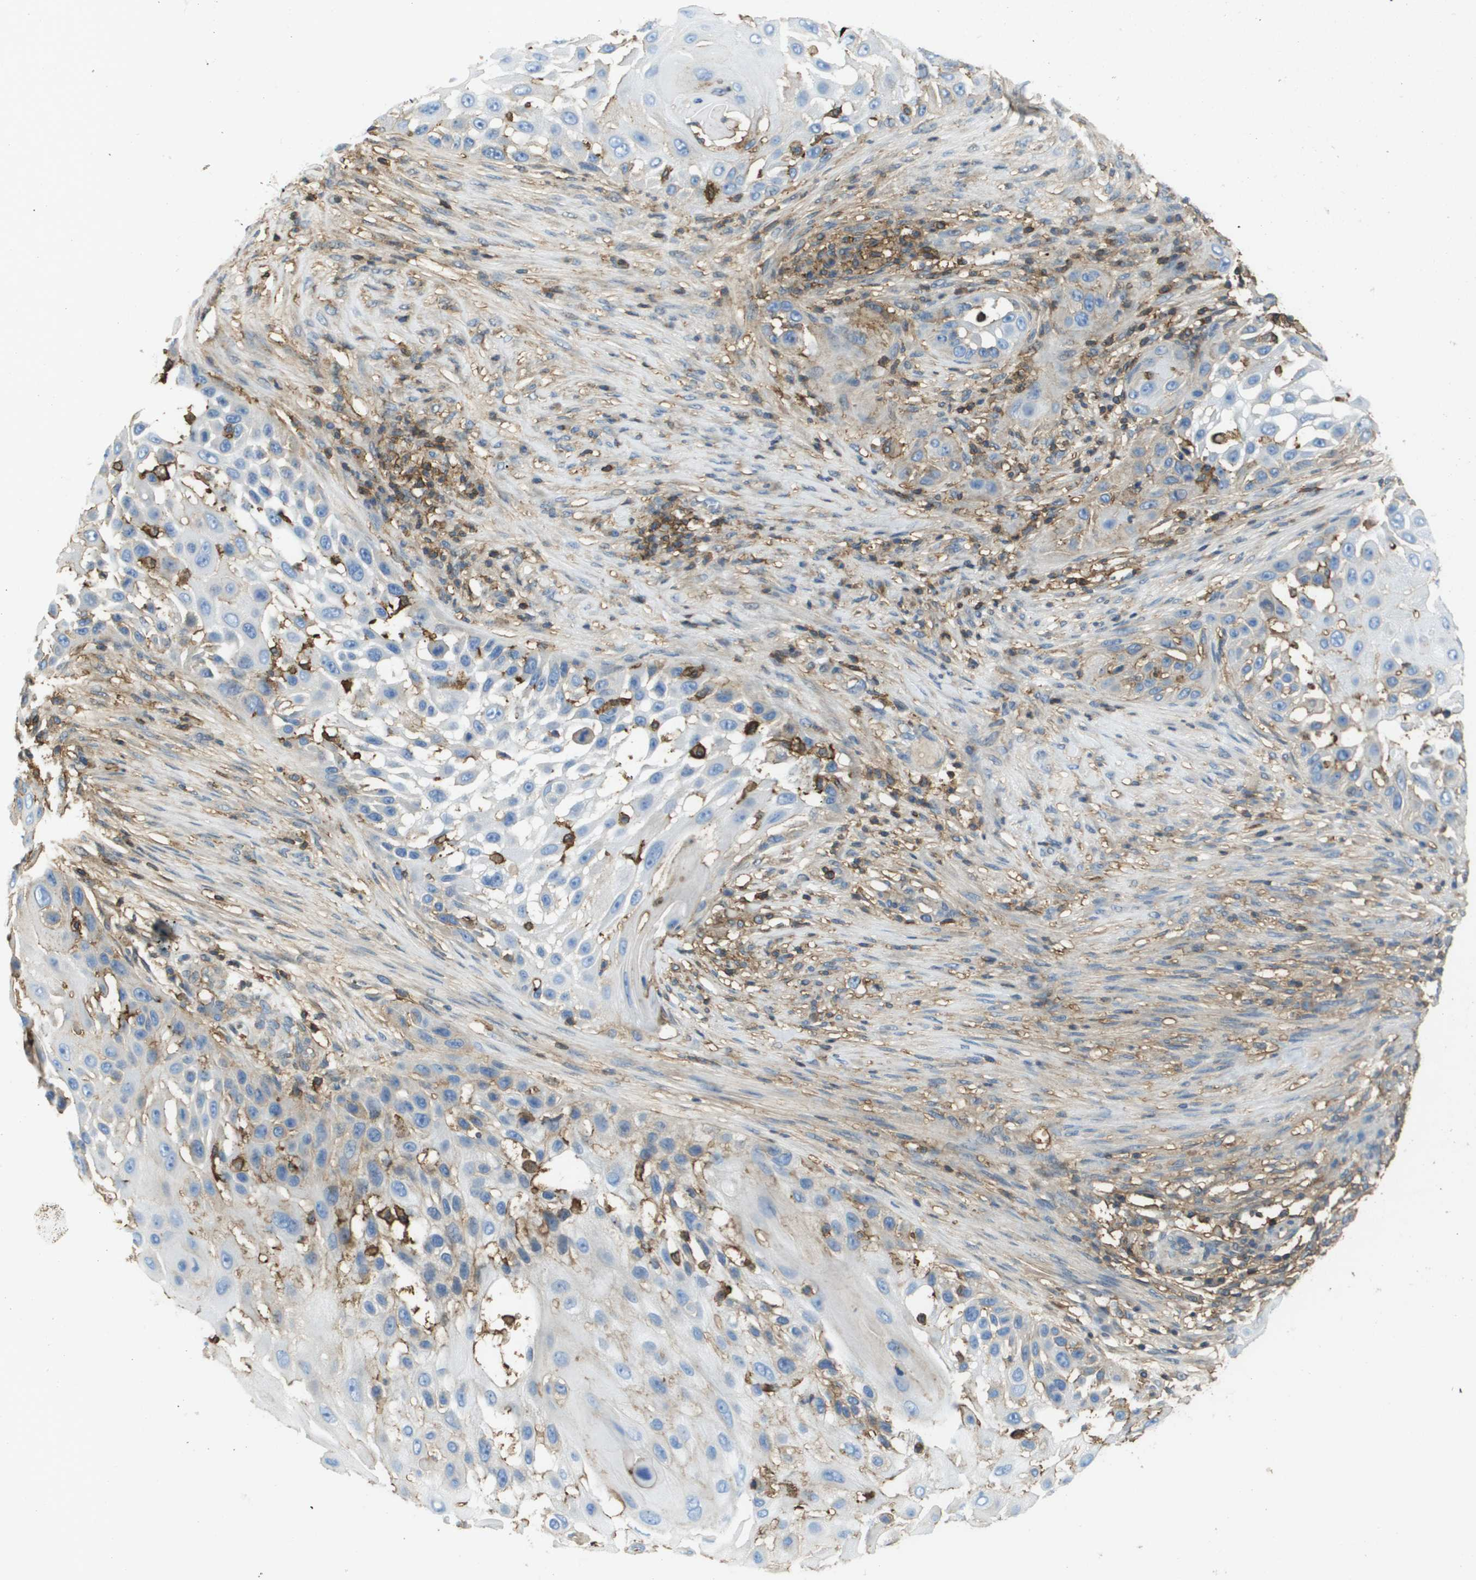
{"staining": {"intensity": "negative", "quantity": "none", "location": "none"}, "tissue": "skin cancer", "cell_type": "Tumor cells", "image_type": "cancer", "snomed": [{"axis": "morphology", "description": "Squamous cell carcinoma, NOS"}, {"axis": "topography", "description": "Skin"}], "caption": "DAB immunohistochemical staining of skin cancer shows no significant positivity in tumor cells.", "gene": "PASK", "patient": {"sex": "female", "age": 44}}